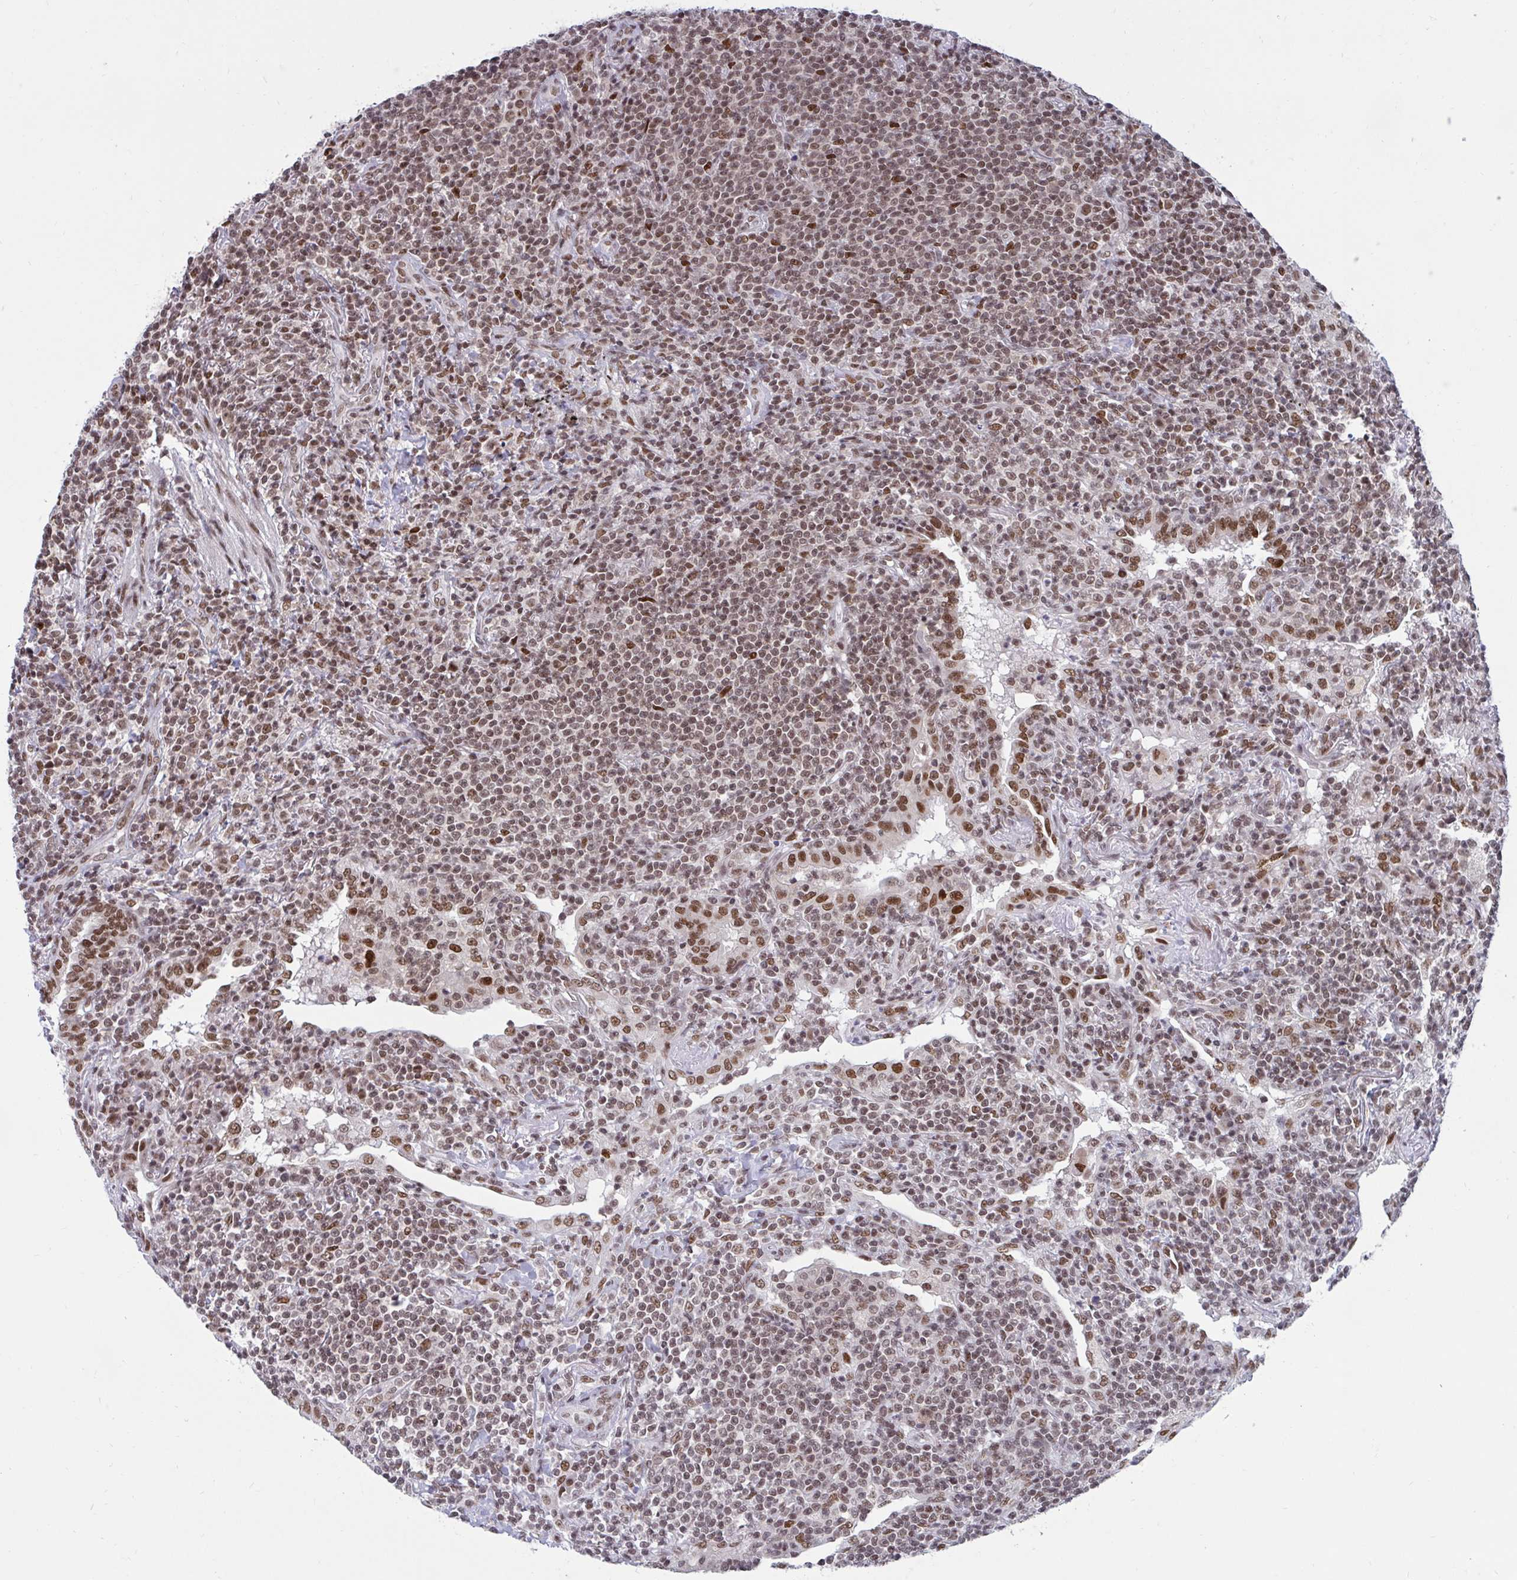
{"staining": {"intensity": "weak", "quantity": ">75%", "location": "nuclear"}, "tissue": "lymphoma", "cell_type": "Tumor cells", "image_type": "cancer", "snomed": [{"axis": "morphology", "description": "Malignant lymphoma, non-Hodgkin's type, Low grade"}, {"axis": "topography", "description": "Lung"}], "caption": "Low-grade malignant lymphoma, non-Hodgkin's type stained for a protein demonstrates weak nuclear positivity in tumor cells.", "gene": "PHF10", "patient": {"sex": "female", "age": 71}}